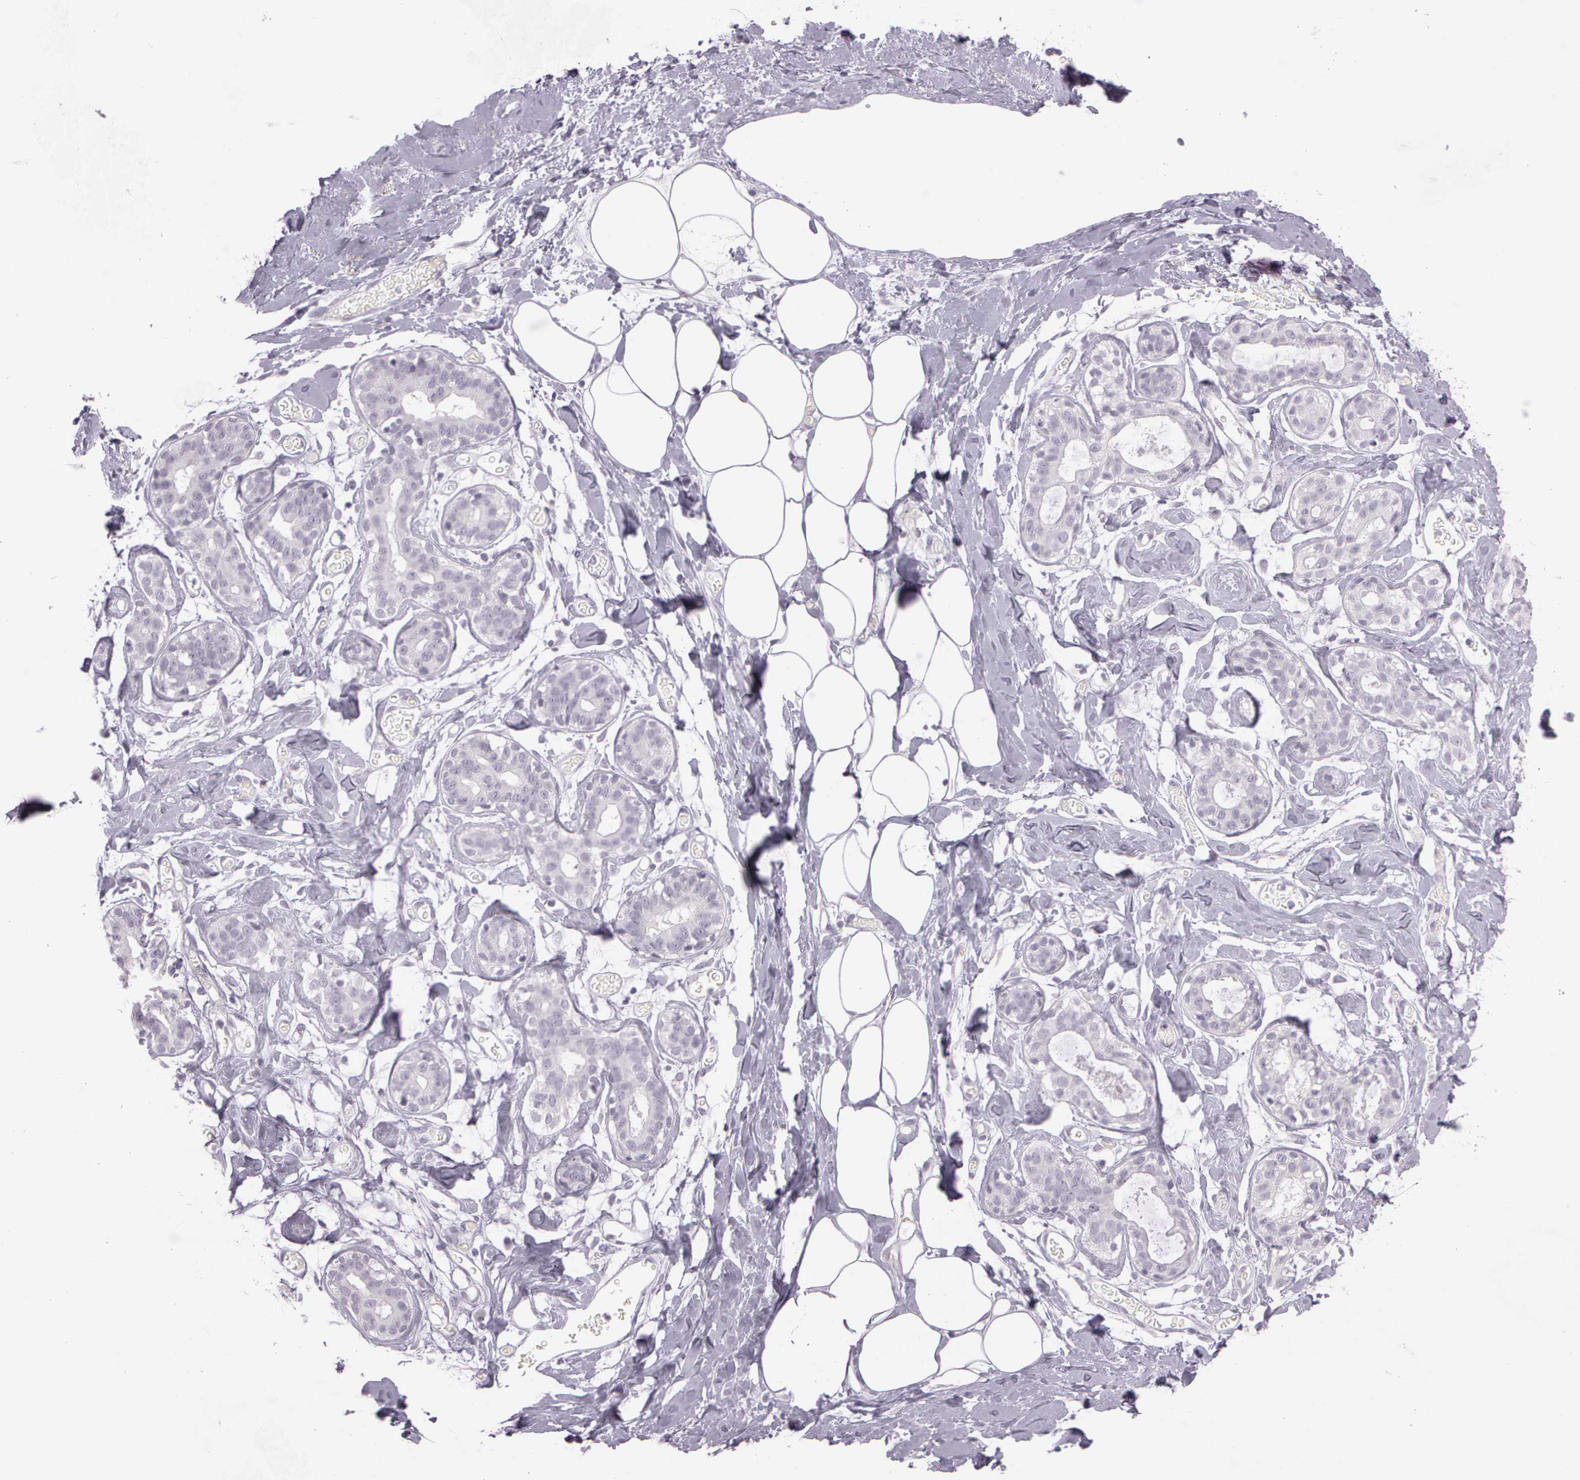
{"staining": {"intensity": "negative", "quantity": "none", "location": "none"}, "tissue": "breast", "cell_type": "Adipocytes", "image_type": "normal", "snomed": [{"axis": "morphology", "description": "Normal tissue, NOS"}, {"axis": "topography", "description": "Breast"}], "caption": "Human breast stained for a protein using IHC reveals no staining in adipocytes.", "gene": "OTC", "patient": {"sex": "female", "age": 23}}